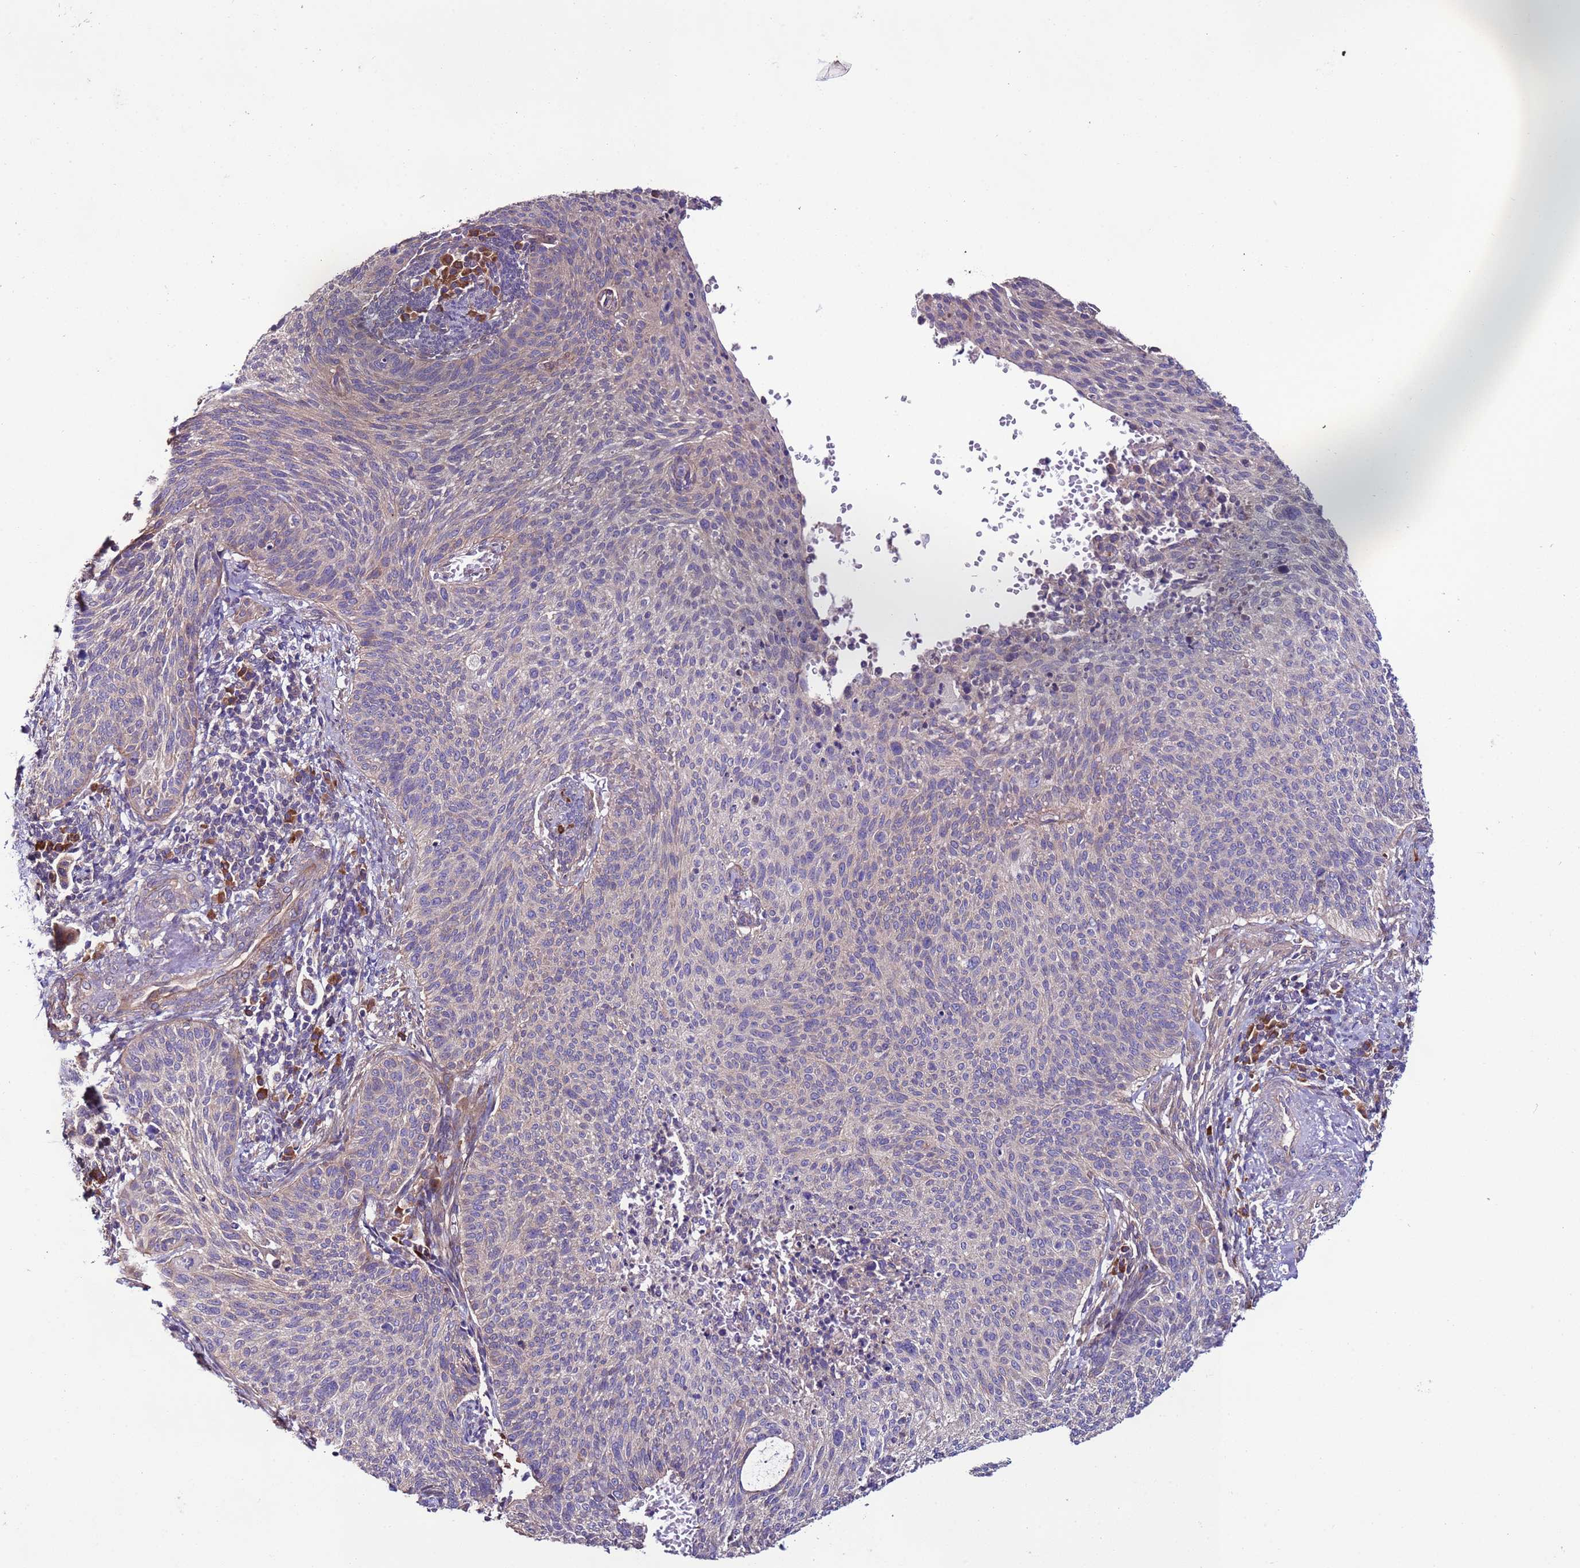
{"staining": {"intensity": "negative", "quantity": "none", "location": "none"}, "tissue": "cervical cancer", "cell_type": "Tumor cells", "image_type": "cancer", "snomed": [{"axis": "morphology", "description": "Squamous cell carcinoma, NOS"}, {"axis": "topography", "description": "Cervix"}], "caption": "The immunohistochemistry (IHC) photomicrograph has no significant positivity in tumor cells of cervical cancer tissue. Nuclei are stained in blue.", "gene": "SPCS1", "patient": {"sex": "female", "age": 70}}